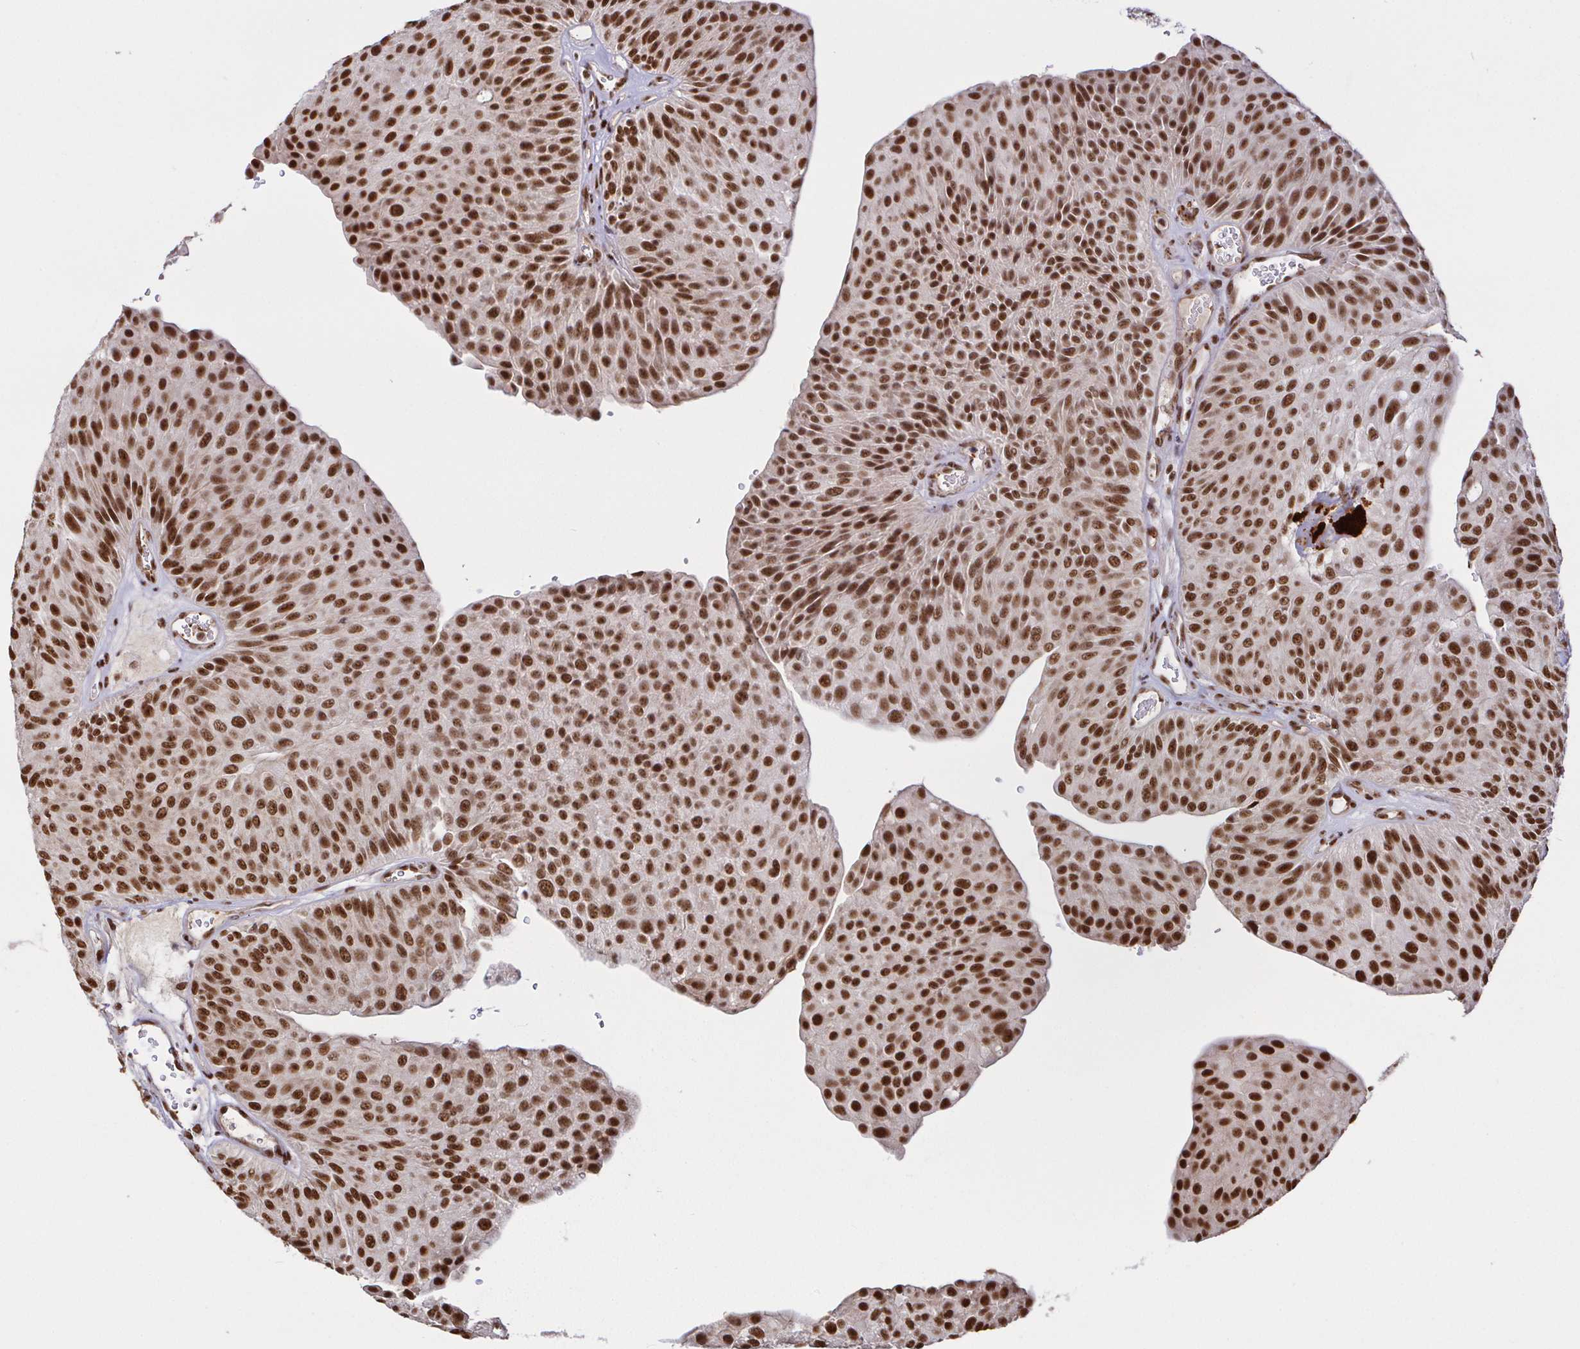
{"staining": {"intensity": "strong", "quantity": ">75%", "location": "nuclear"}, "tissue": "urothelial cancer", "cell_type": "Tumor cells", "image_type": "cancer", "snomed": [{"axis": "morphology", "description": "Urothelial carcinoma, NOS"}, {"axis": "topography", "description": "Urinary bladder"}], "caption": "This is a photomicrograph of immunohistochemistry staining of urothelial cancer, which shows strong staining in the nuclear of tumor cells.", "gene": "SP3", "patient": {"sex": "male", "age": 67}}